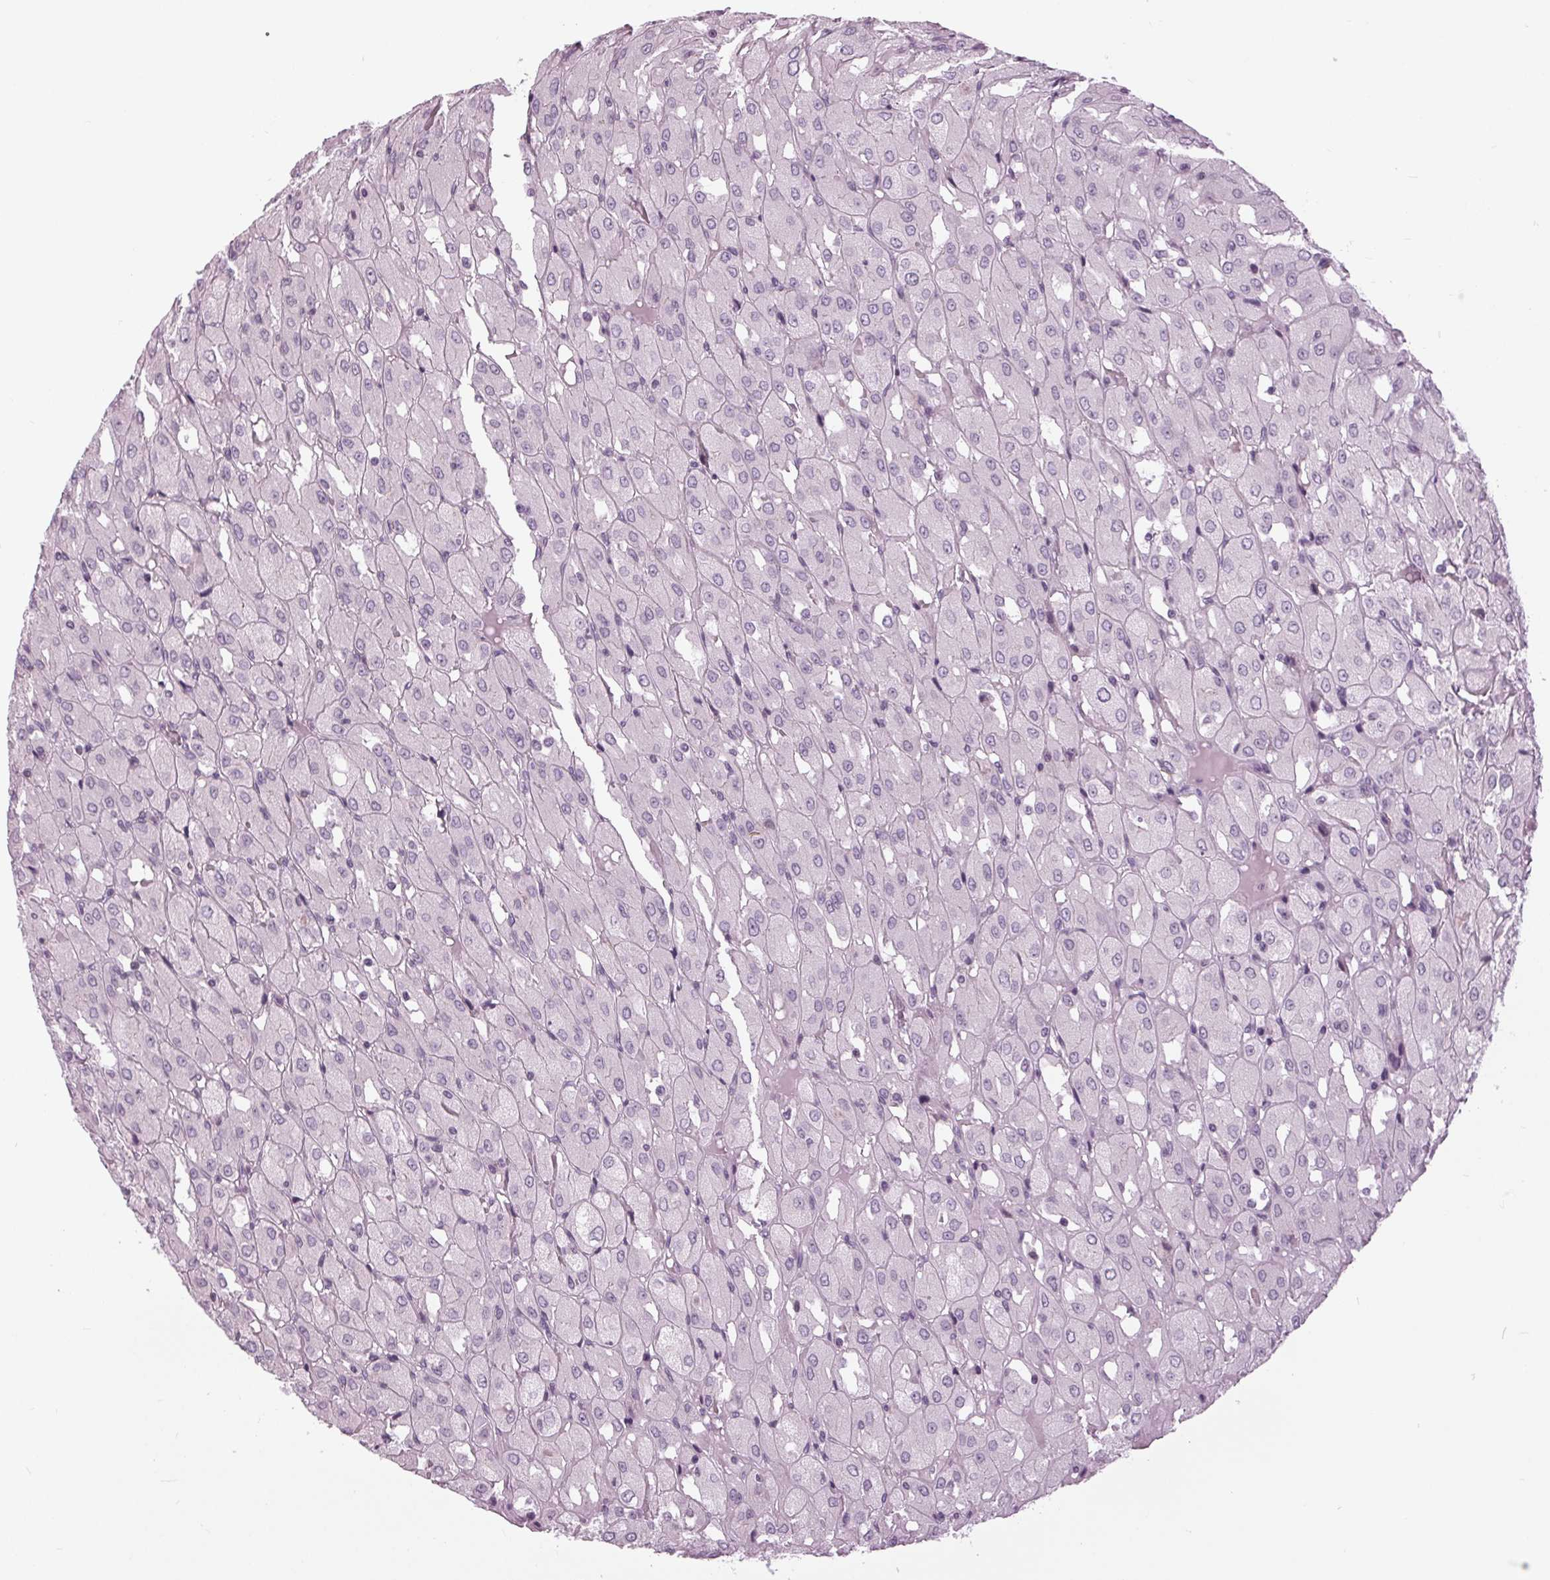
{"staining": {"intensity": "negative", "quantity": "none", "location": "none"}, "tissue": "renal cancer", "cell_type": "Tumor cells", "image_type": "cancer", "snomed": [{"axis": "morphology", "description": "Adenocarcinoma, NOS"}, {"axis": "topography", "description": "Kidney"}], "caption": "This micrograph is of renal cancer (adenocarcinoma) stained with immunohistochemistry to label a protein in brown with the nuclei are counter-stained blue. There is no positivity in tumor cells. Nuclei are stained in blue.", "gene": "SLC9A4", "patient": {"sex": "male", "age": 72}}